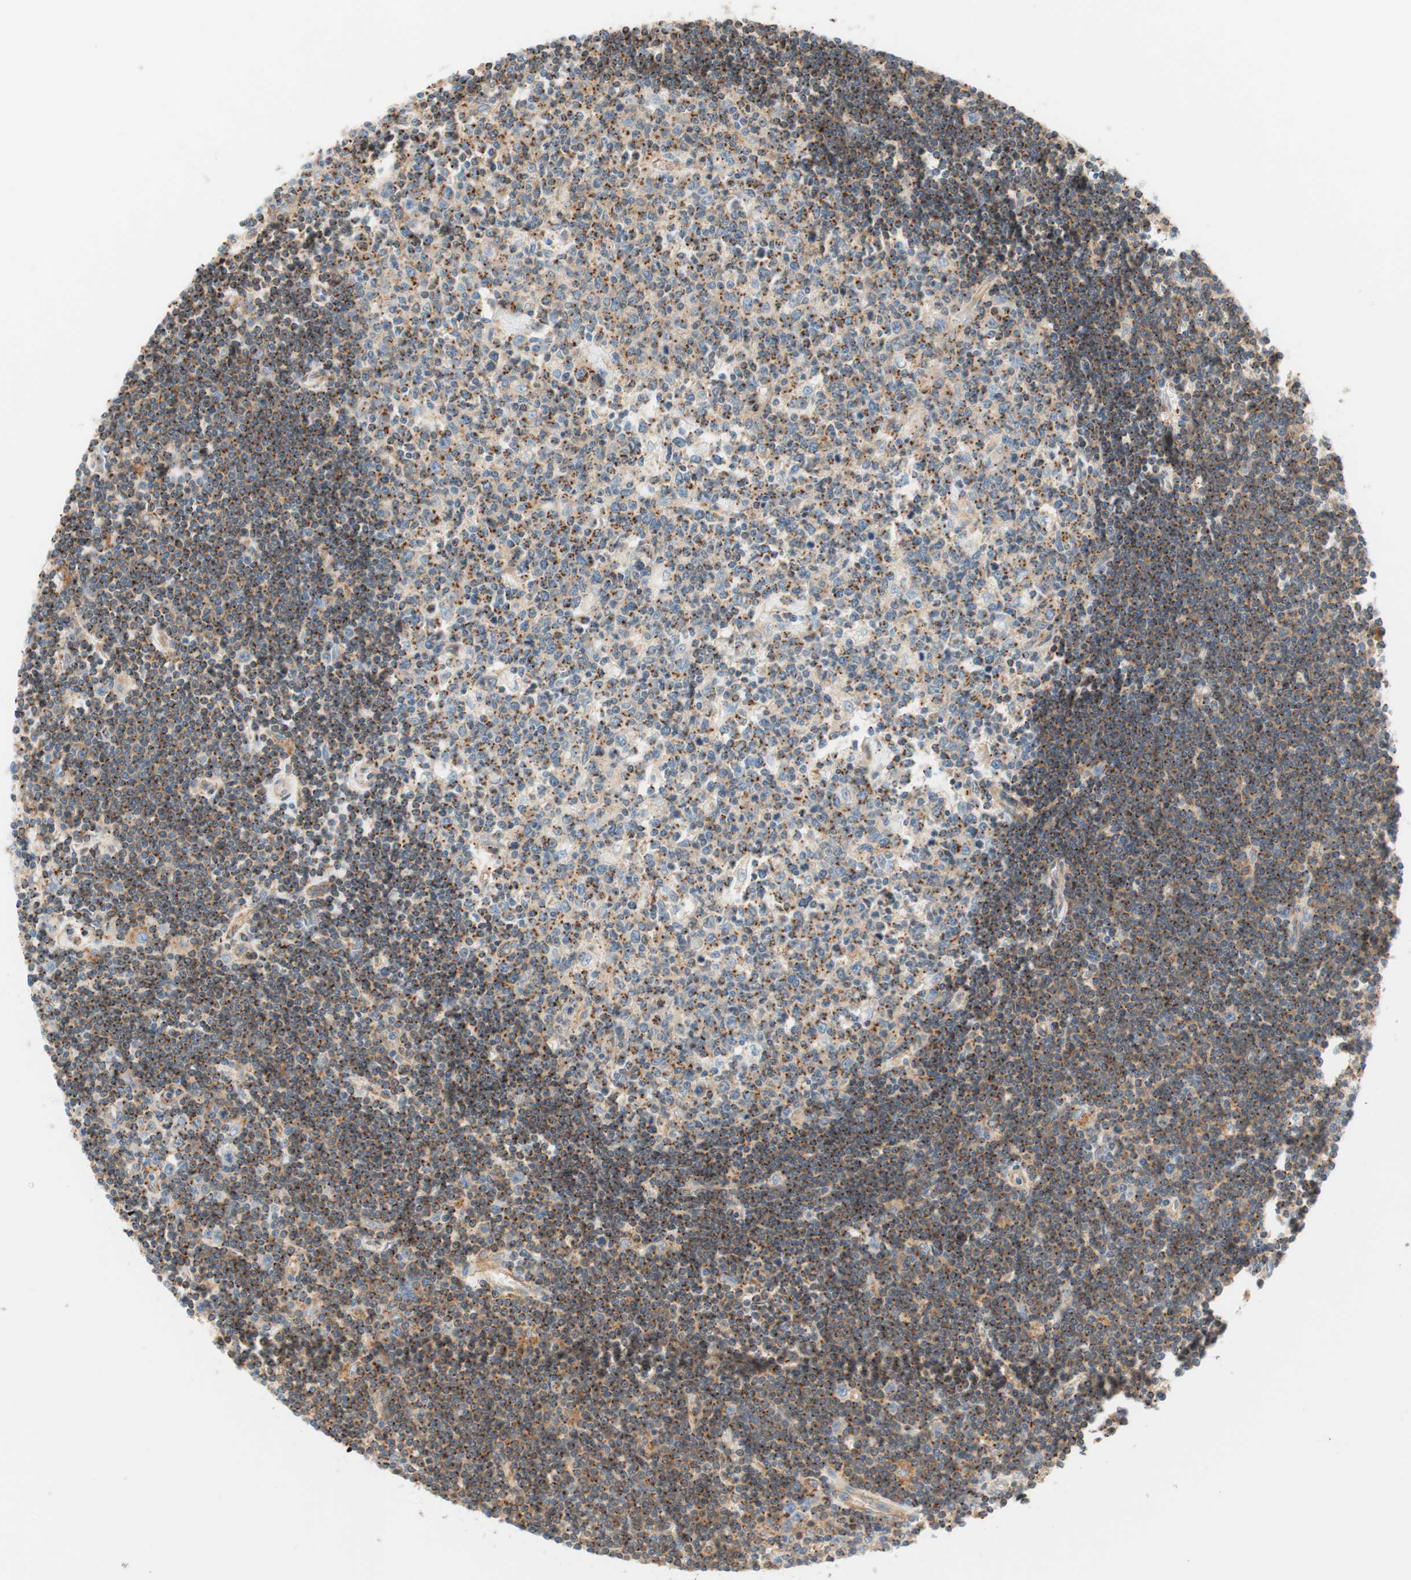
{"staining": {"intensity": "strong", "quantity": ">75%", "location": "cytoplasmic/membranous"}, "tissue": "lymphoma", "cell_type": "Tumor cells", "image_type": "cancer", "snomed": [{"axis": "morphology", "description": "Malignant lymphoma, non-Hodgkin's type, Low grade"}, {"axis": "topography", "description": "Spleen"}], "caption": "Immunohistochemistry image of lymphoma stained for a protein (brown), which shows high levels of strong cytoplasmic/membranous positivity in approximately >75% of tumor cells.", "gene": "VPS26A", "patient": {"sex": "male", "age": 76}}